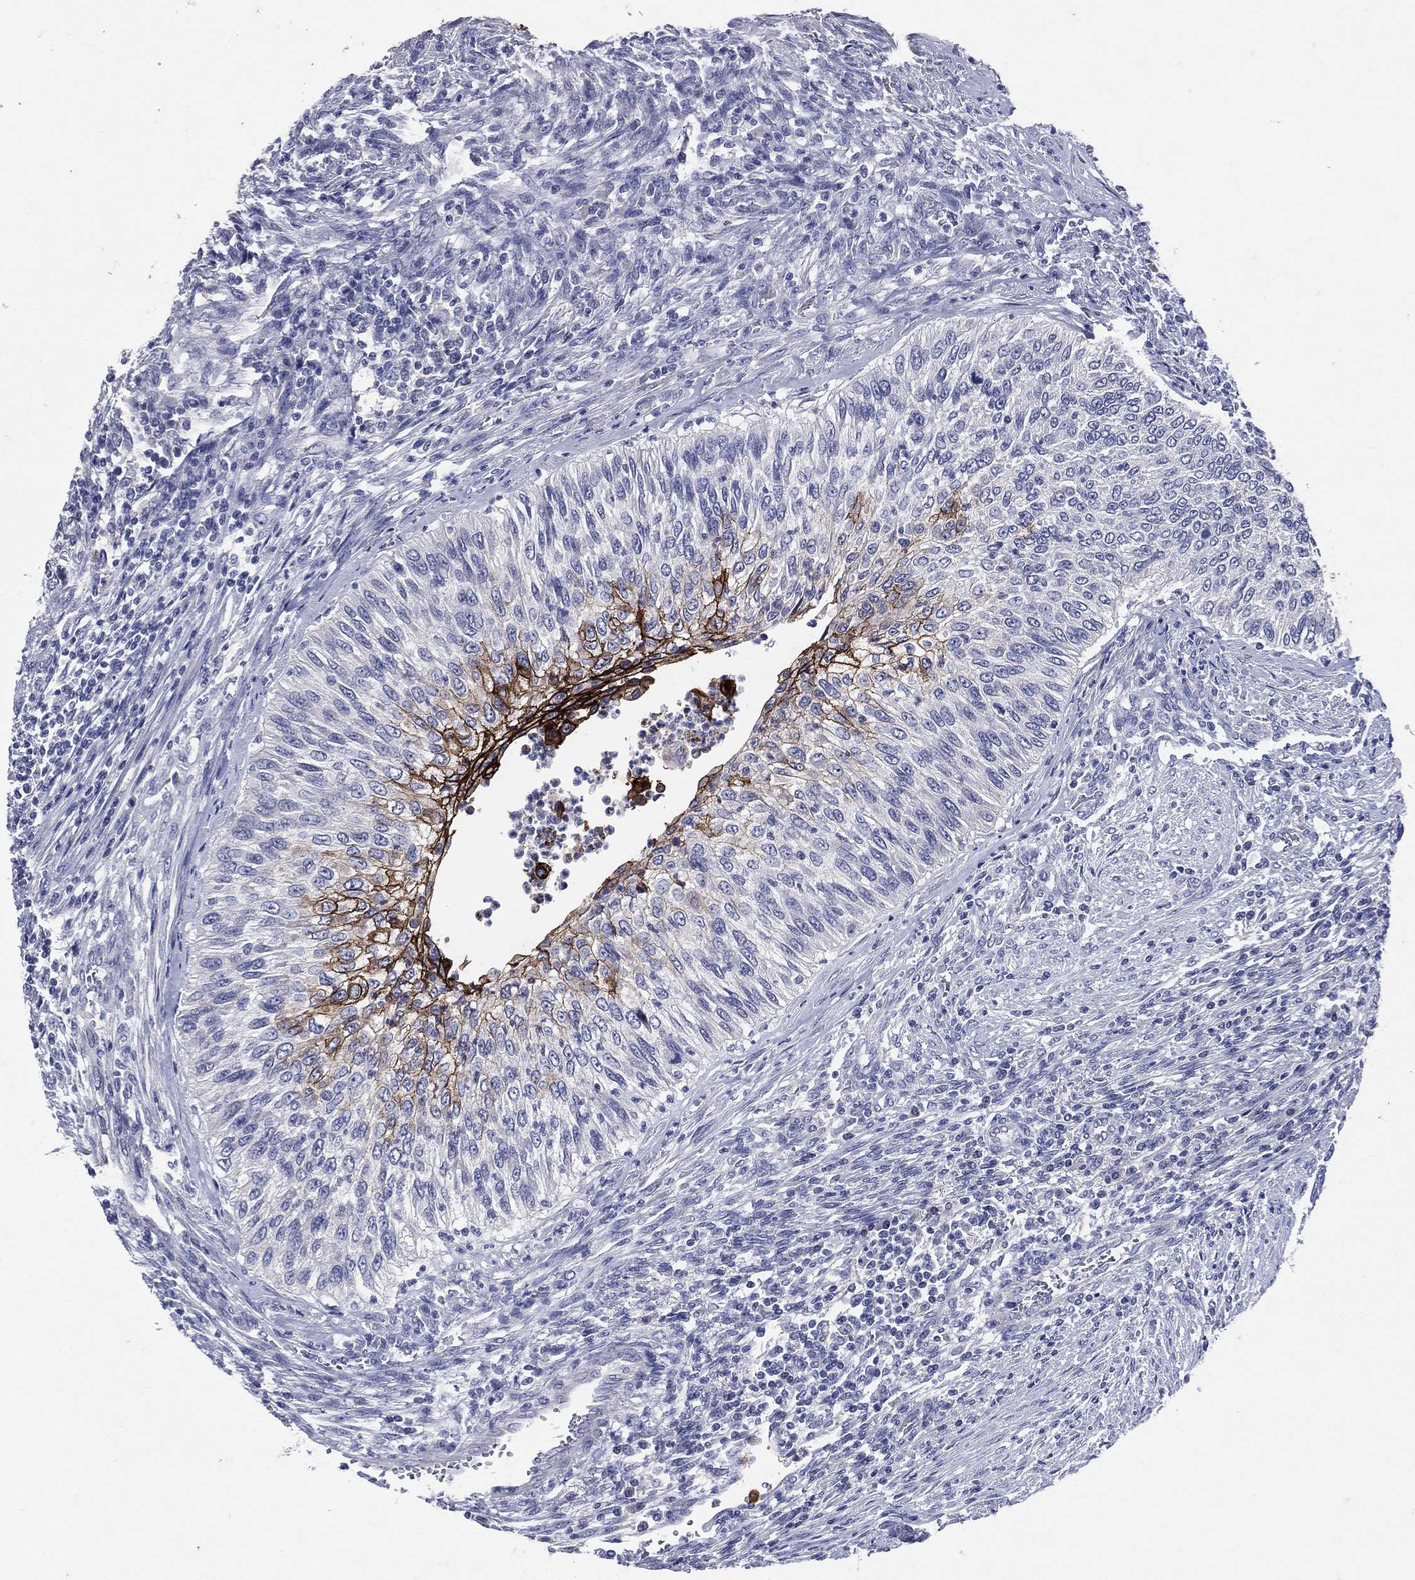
{"staining": {"intensity": "strong", "quantity": "<25%", "location": "cytoplasmic/membranous"}, "tissue": "urothelial cancer", "cell_type": "Tumor cells", "image_type": "cancer", "snomed": [{"axis": "morphology", "description": "Urothelial carcinoma, High grade"}, {"axis": "topography", "description": "Urinary bladder"}], "caption": "Immunohistochemistry micrograph of neoplastic tissue: human high-grade urothelial carcinoma stained using IHC displays medium levels of strong protein expression localized specifically in the cytoplasmic/membranous of tumor cells, appearing as a cytoplasmic/membranous brown color.", "gene": "TGM1", "patient": {"sex": "female", "age": 60}}